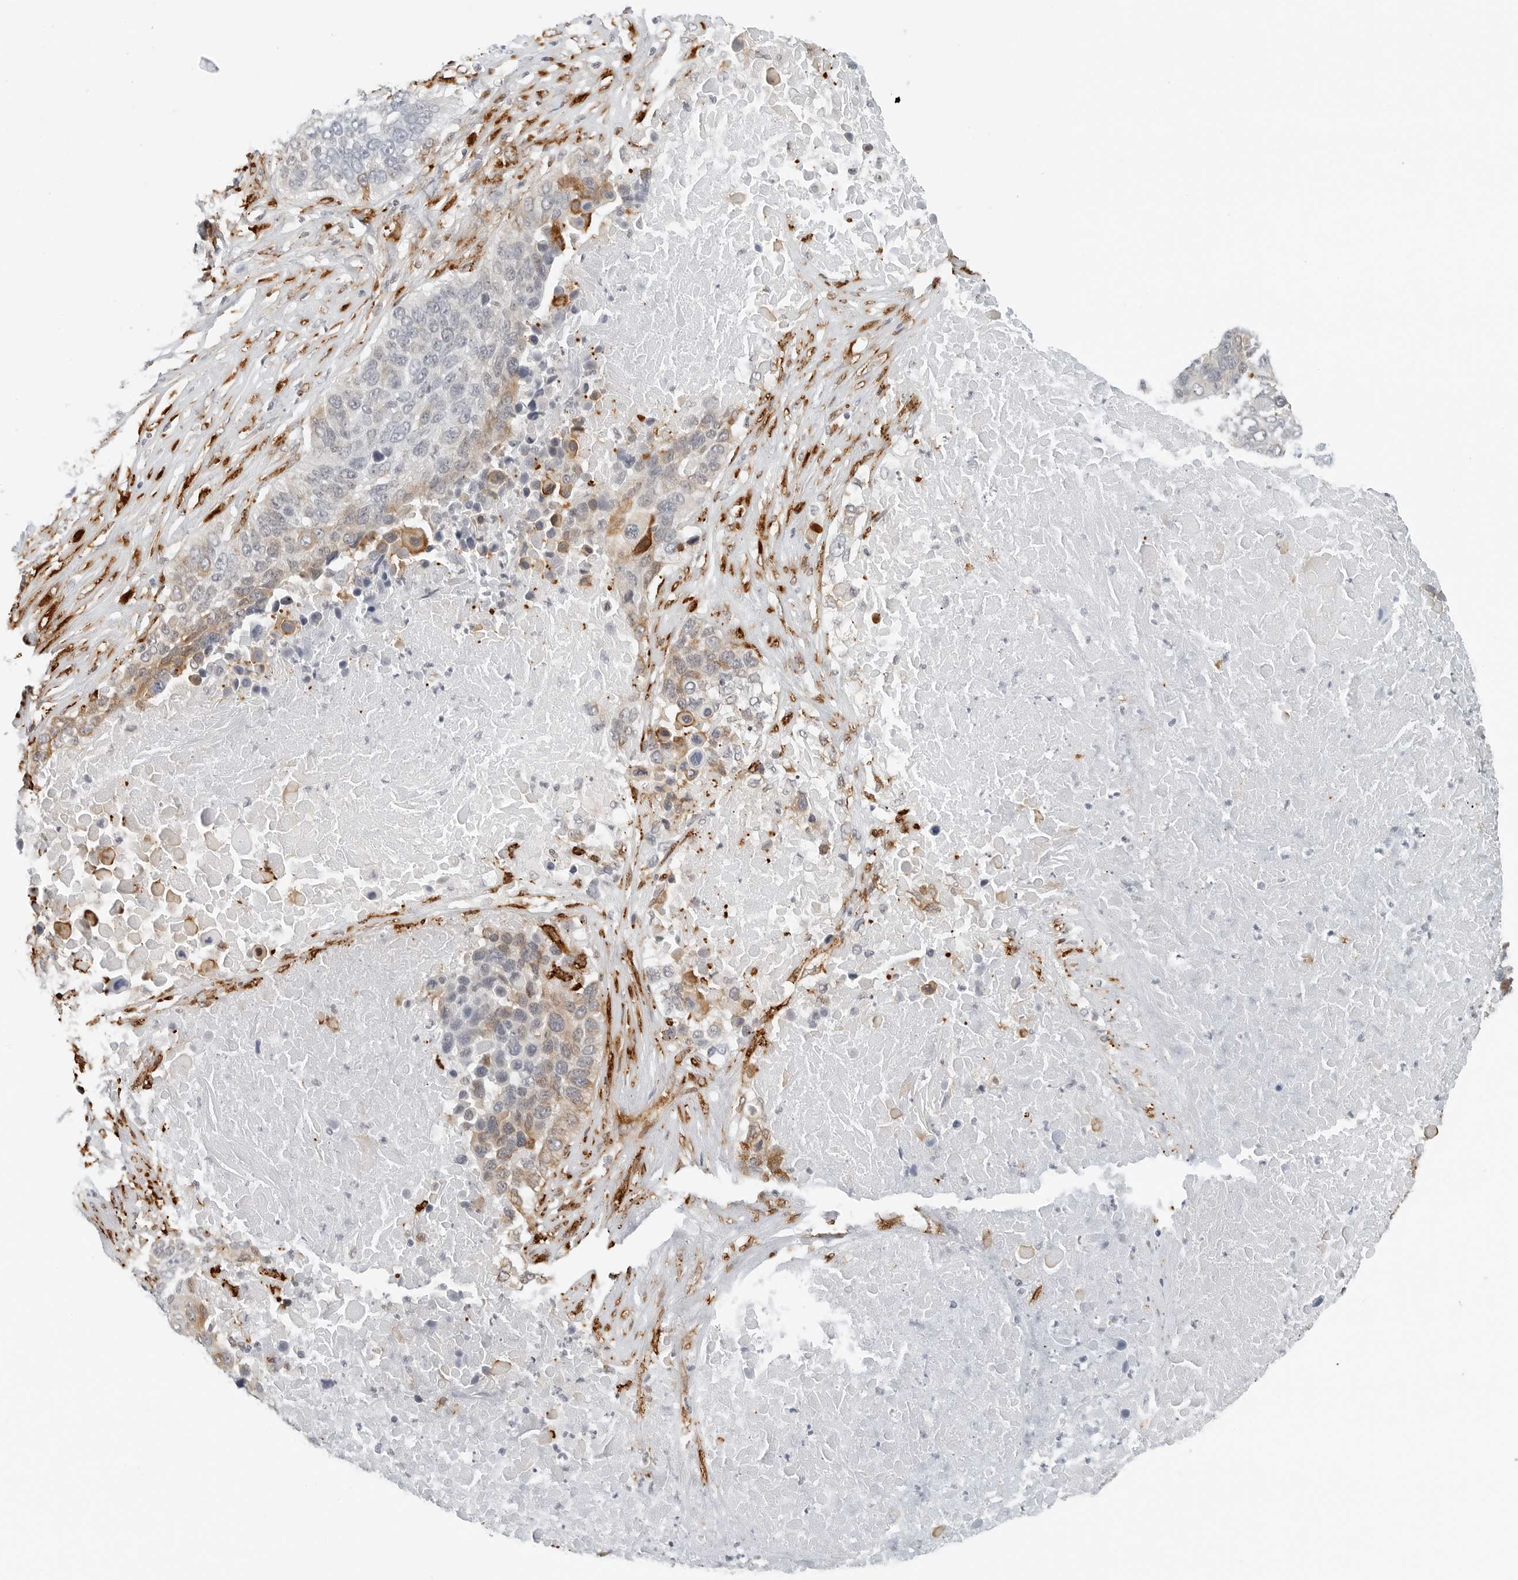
{"staining": {"intensity": "weak", "quantity": "25%-75%", "location": "cytoplasmic/membranous"}, "tissue": "lung cancer", "cell_type": "Tumor cells", "image_type": "cancer", "snomed": [{"axis": "morphology", "description": "Squamous cell carcinoma, NOS"}, {"axis": "topography", "description": "Lung"}], "caption": "Weak cytoplasmic/membranous staining is identified in approximately 25%-75% of tumor cells in squamous cell carcinoma (lung).", "gene": "P4HA2", "patient": {"sex": "male", "age": 66}}